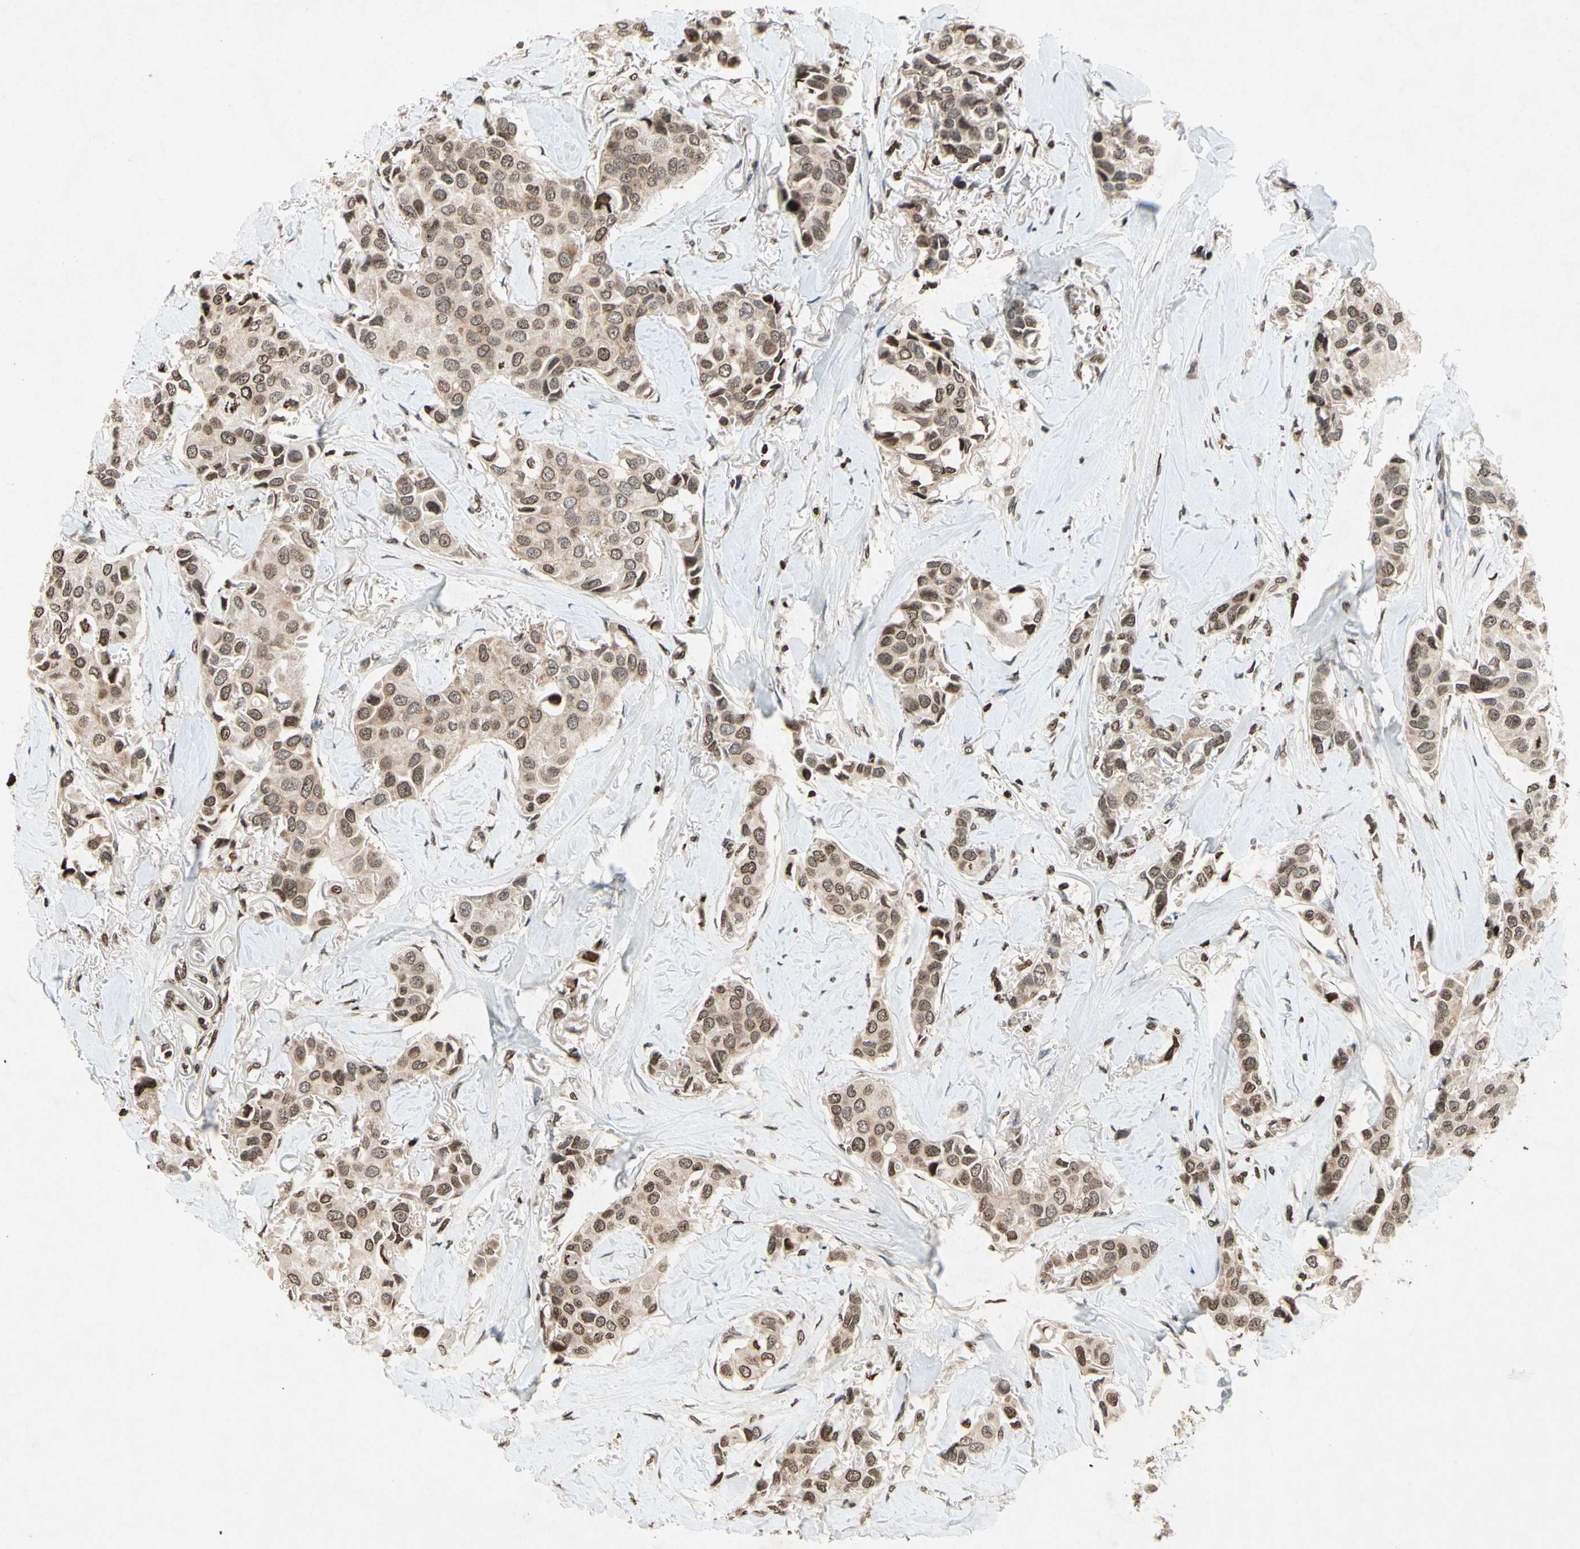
{"staining": {"intensity": "moderate", "quantity": ">75%", "location": "cytoplasmic/membranous,nuclear"}, "tissue": "breast cancer", "cell_type": "Tumor cells", "image_type": "cancer", "snomed": [{"axis": "morphology", "description": "Duct carcinoma"}, {"axis": "topography", "description": "Breast"}], "caption": "Immunohistochemical staining of breast cancer (invasive ductal carcinoma) demonstrates medium levels of moderate cytoplasmic/membranous and nuclear protein expression in about >75% of tumor cells. Using DAB (3,3'-diaminobenzidine) (brown) and hematoxylin (blue) stains, captured at high magnification using brightfield microscopy.", "gene": "HOXB3", "patient": {"sex": "female", "age": 80}}